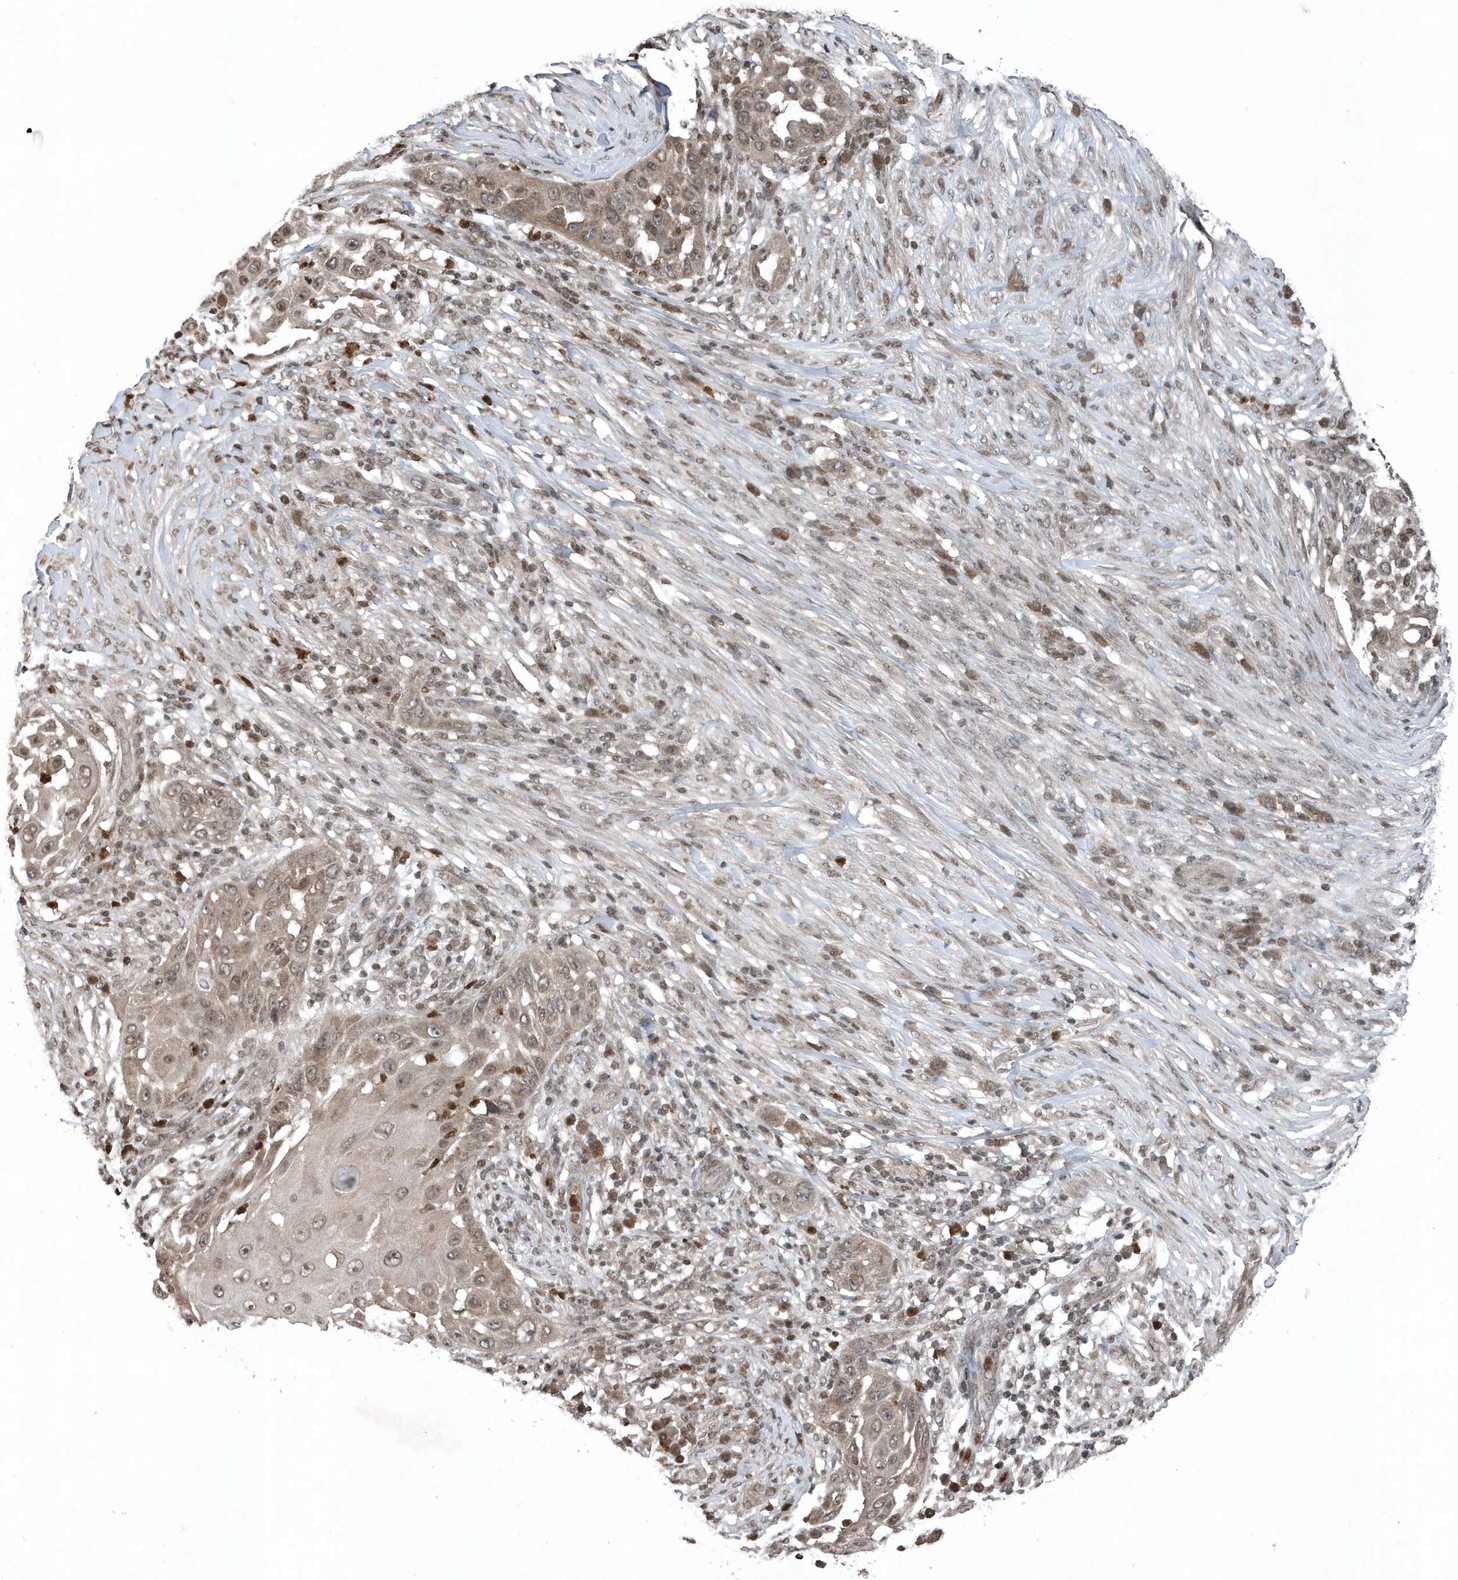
{"staining": {"intensity": "weak", "quantity": "25%-75%", "location": "cytoplasmic/membranous"}, "tissue": "skin cancer", "cell_type": "Tumor cells", "image_type": "cancer", "snomed": [{"axis": "morphology", "description": "Squamous cell carcinoma, NOS"}, {"axis": "topography", "description": "Skin"}], "caption": "About 25%-75% of tumor cells in skin cancer reveal weak cytoplasmic/membranous protein expression as visualized by brown immunohistochemical staining.", "gene": "EIF2B1", "patient": {"sex": "female", "age": 44}}